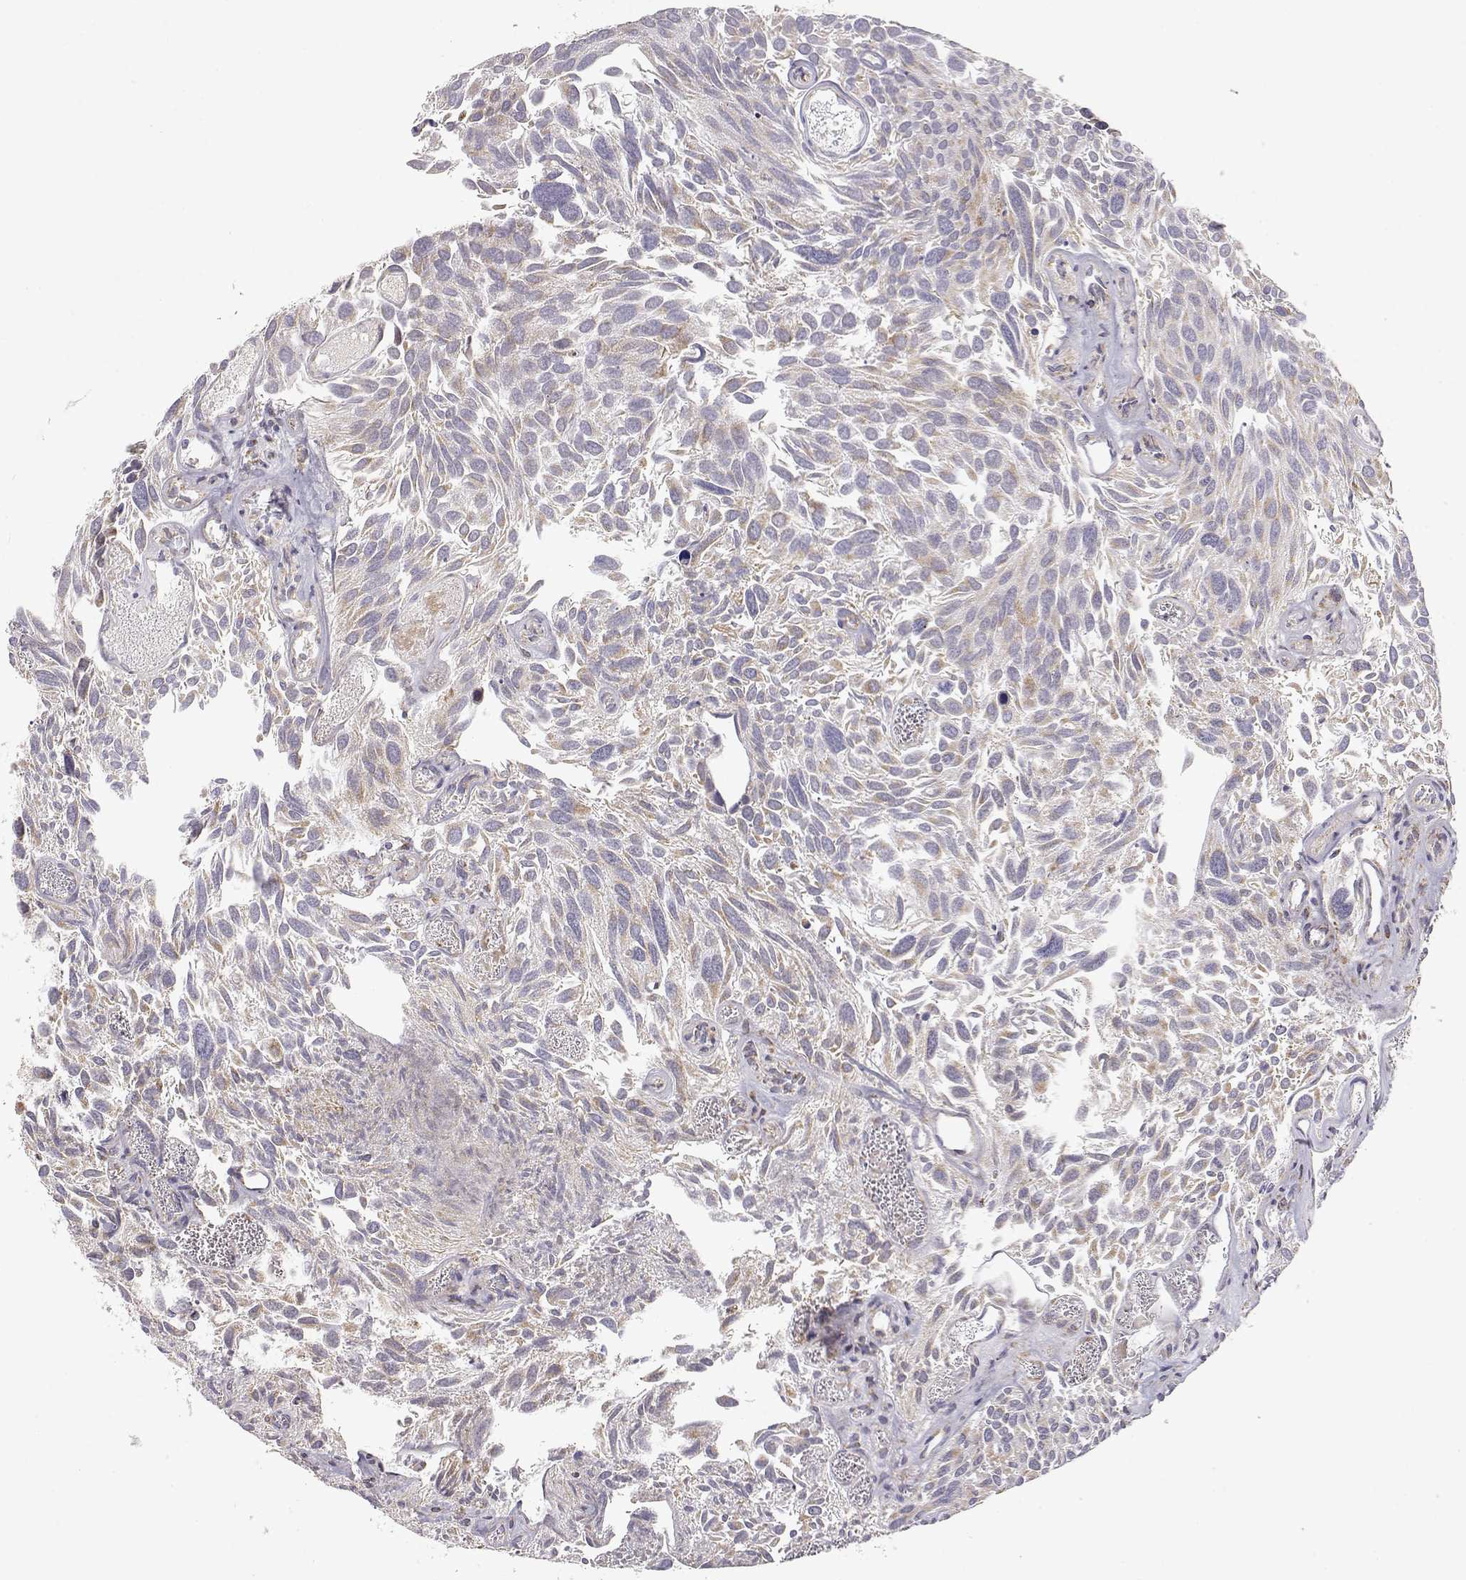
{"staining": {"intensity": "weak", "quantity": "25%-75%", "location": "cytoplasmic/membranous"}, "tissue": "urothelial cancer", "cell_type": "Tumor cells", "image_type": "cancer", "snomed": [{"axis": "morphology", "description": "Urothelial carcinoma, Low grade"}, {"axis": "topography", "description": "Urinary bladder"}], "caption": "Protein staining of urothelial cancer tissue displays weak cytoplasmic/membranous positivity in approximately 25%-75% of tumor cells.", "gene": "EXOG", "patient": {"sex": "female", "age": 69}}